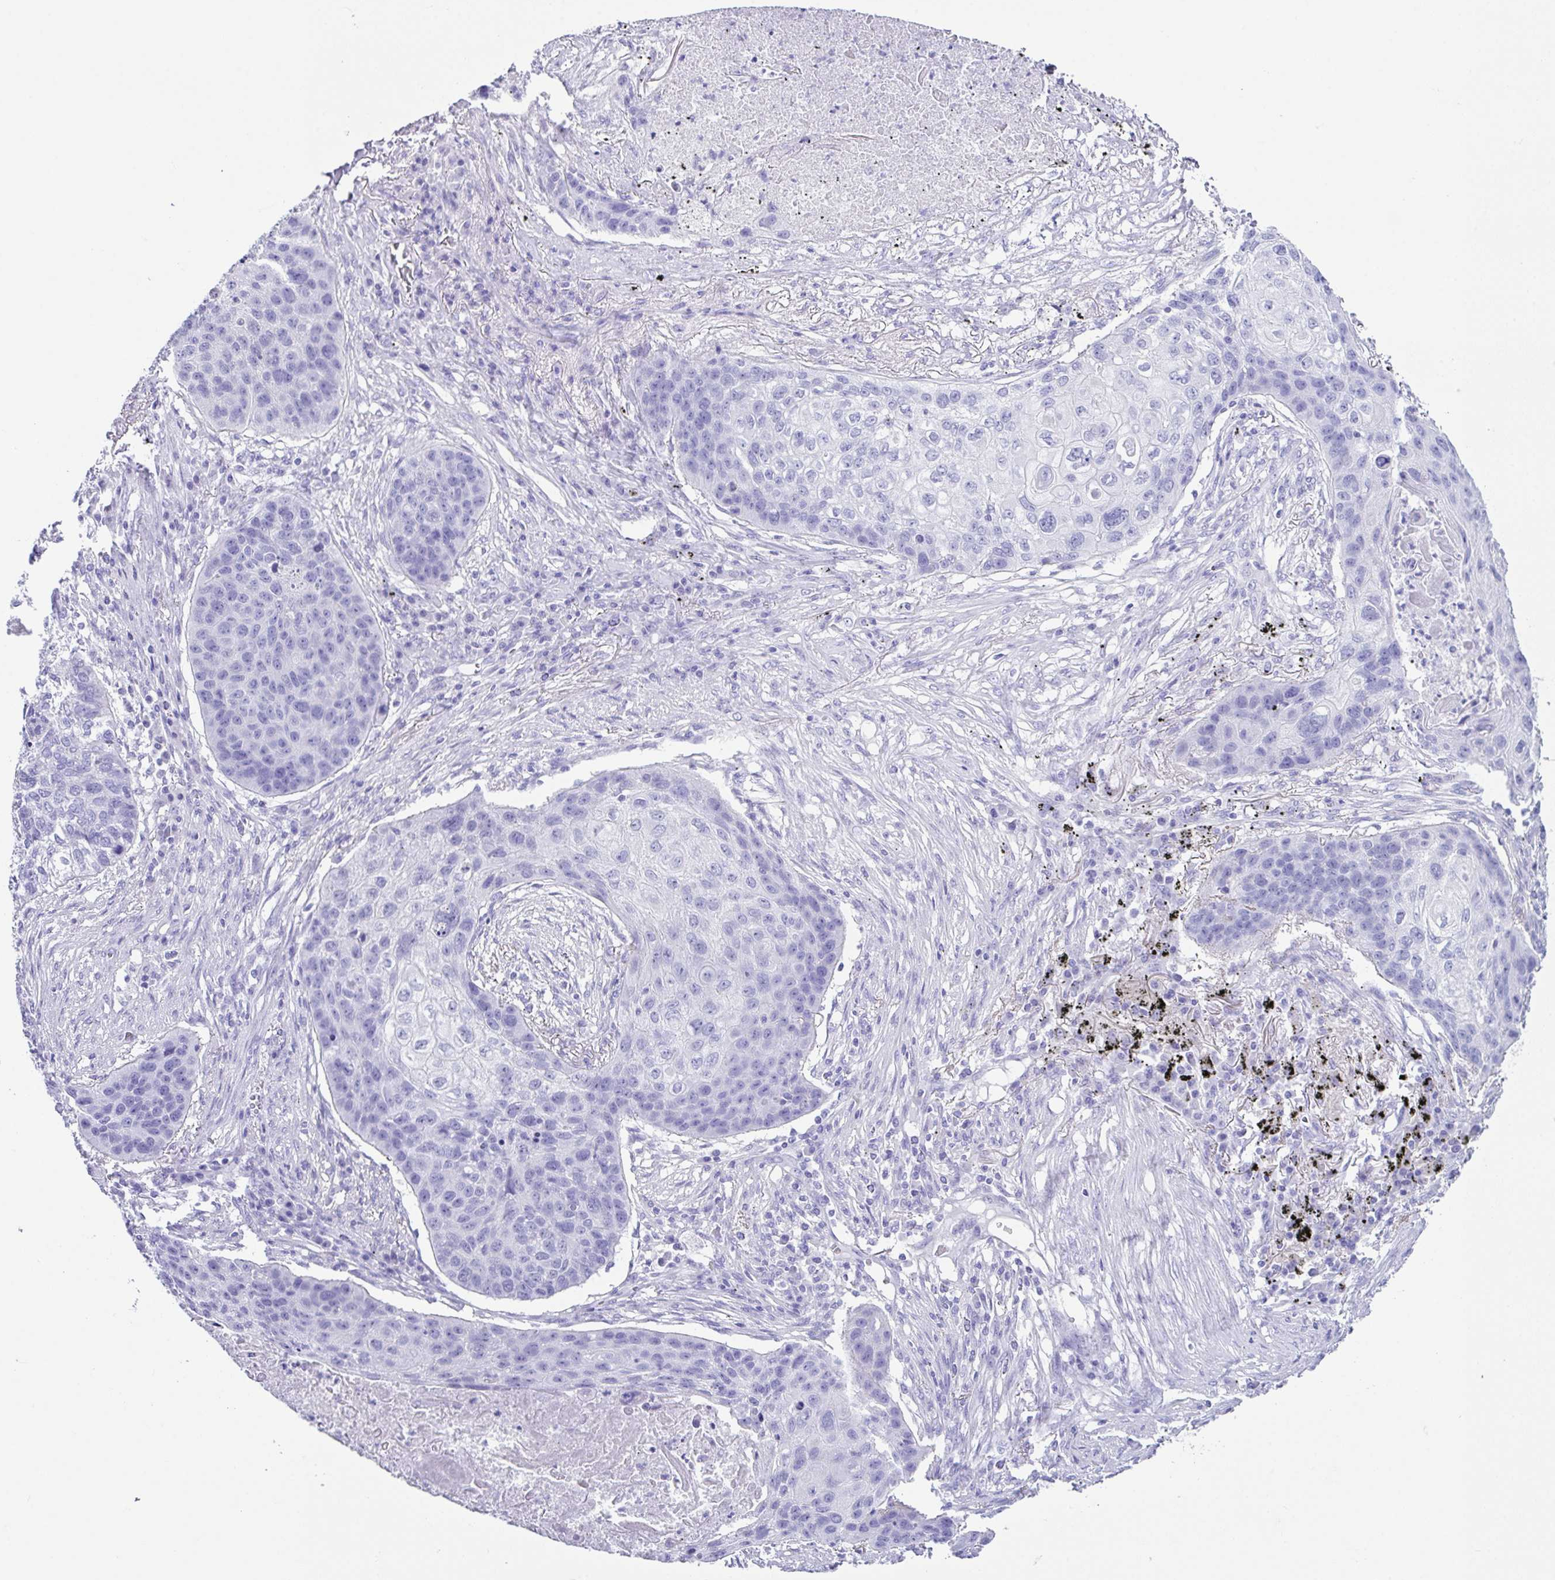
{"staining": {"intensity": "negative", "quantity": "none", "location": "none"}, "tissue": "lung cancer", "cell_type": "Tumor cells", "image_type": "cancer", "snomed": [{"axis": "morphology", "description": "Squamous cell carcinoma, NOS"}, {"axis": "topography", "description": "Lung"}], "caption": "Lung cancer (squamous cell carcinoma) stained for a protein using immunohistochemistry demonstrates no expression tumor cells.", "gene": "LGALS4", "patient": {"sex": "female", "age": 63}}